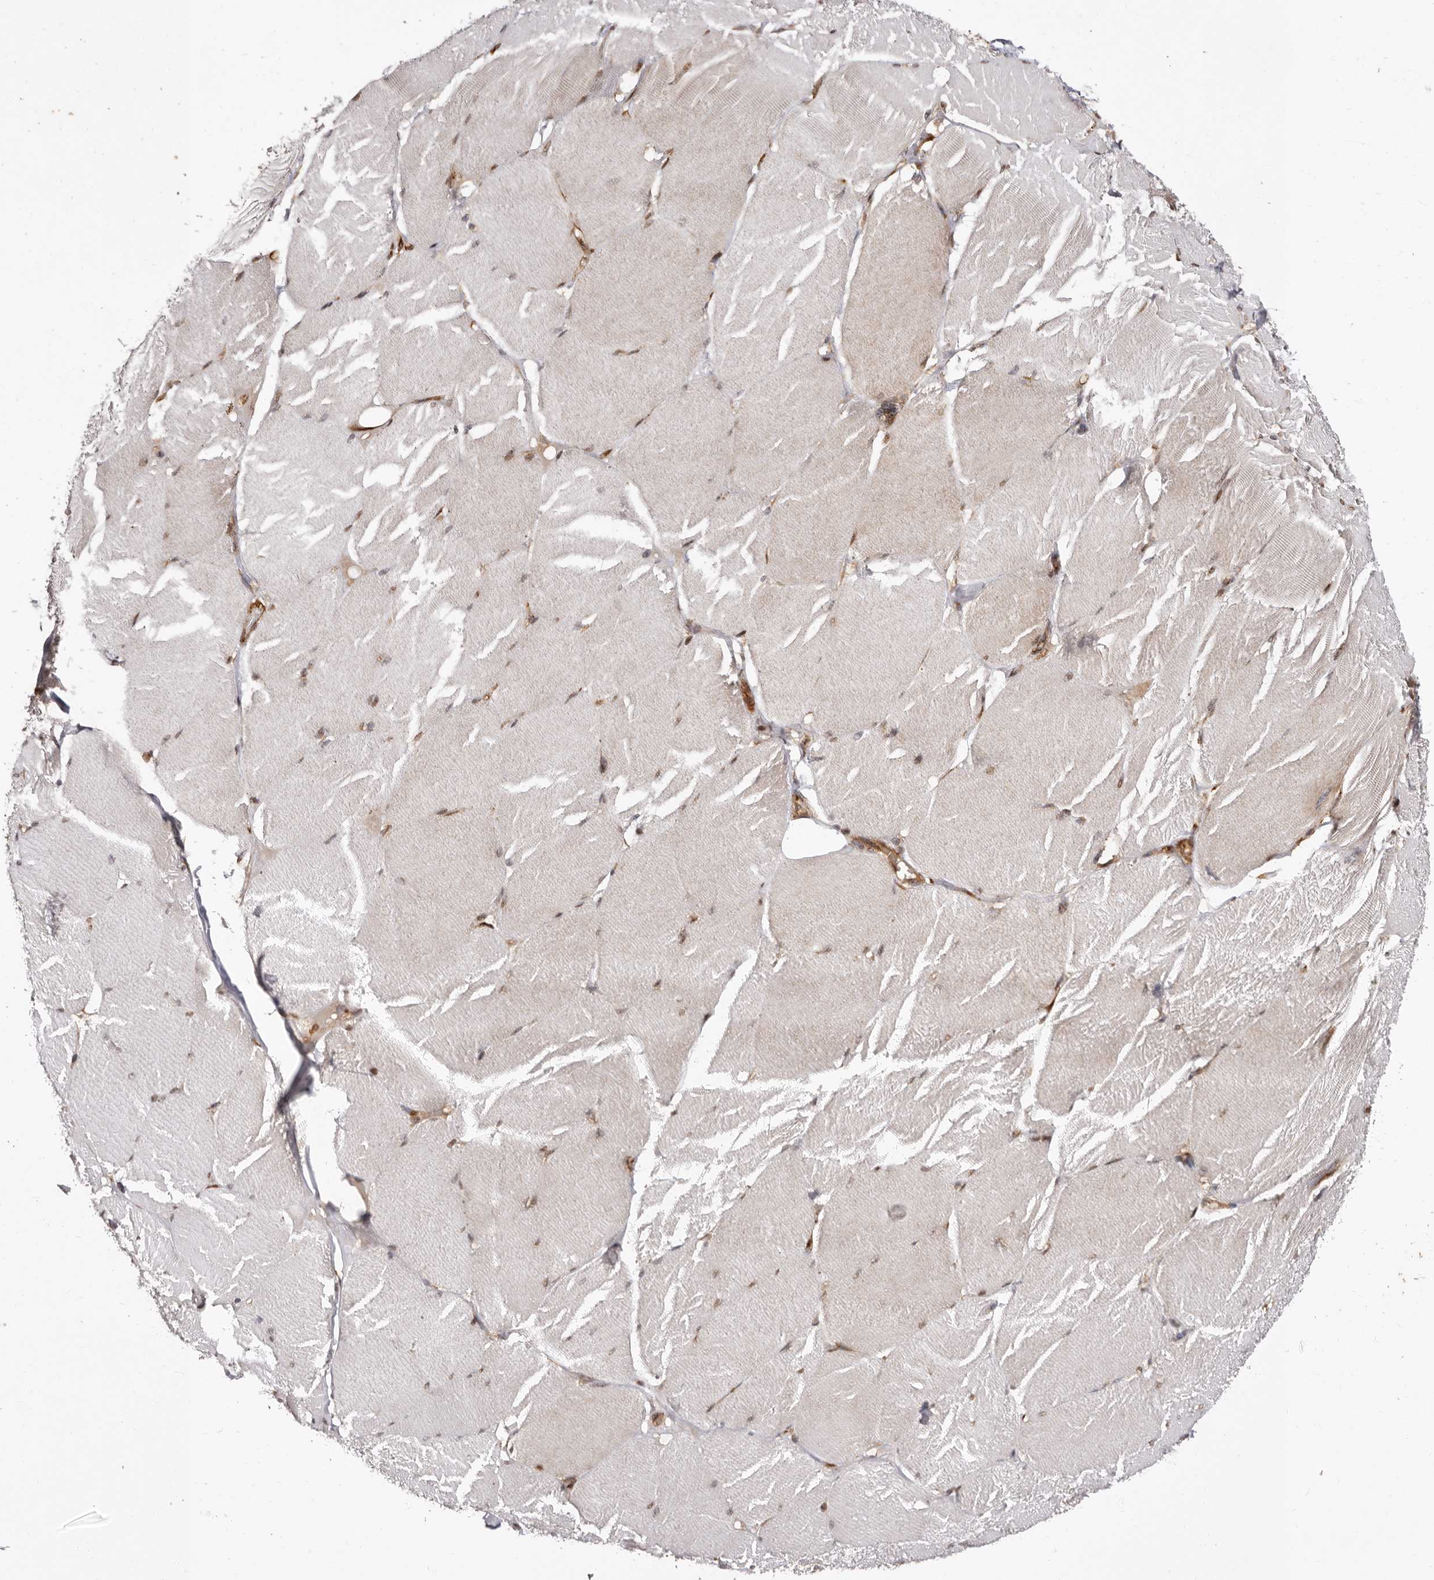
{"staining": {"intensity": "weak", "quantity": "25%-75%", "location": "cytoplasmic/membranous"}, "tissue": "skeletal muscle", "cell_type": "Myocytes", "image_type": "normal", "snomed": [{"axis": "morphology", "description": "Normal tissue, NOS"}, {"axis": "topography", "description": "Skin"}, {"axis": "topography", "description": "Skeletal muscle"}], "caption": "Skeletal muscle stained with immunohistochemistry exhibits weak cytoplasmic/membranous staining in approximately 25%-75% of myocytes.", "gene": "GPR27", "patient": {"sex": "male", "age": 83}}